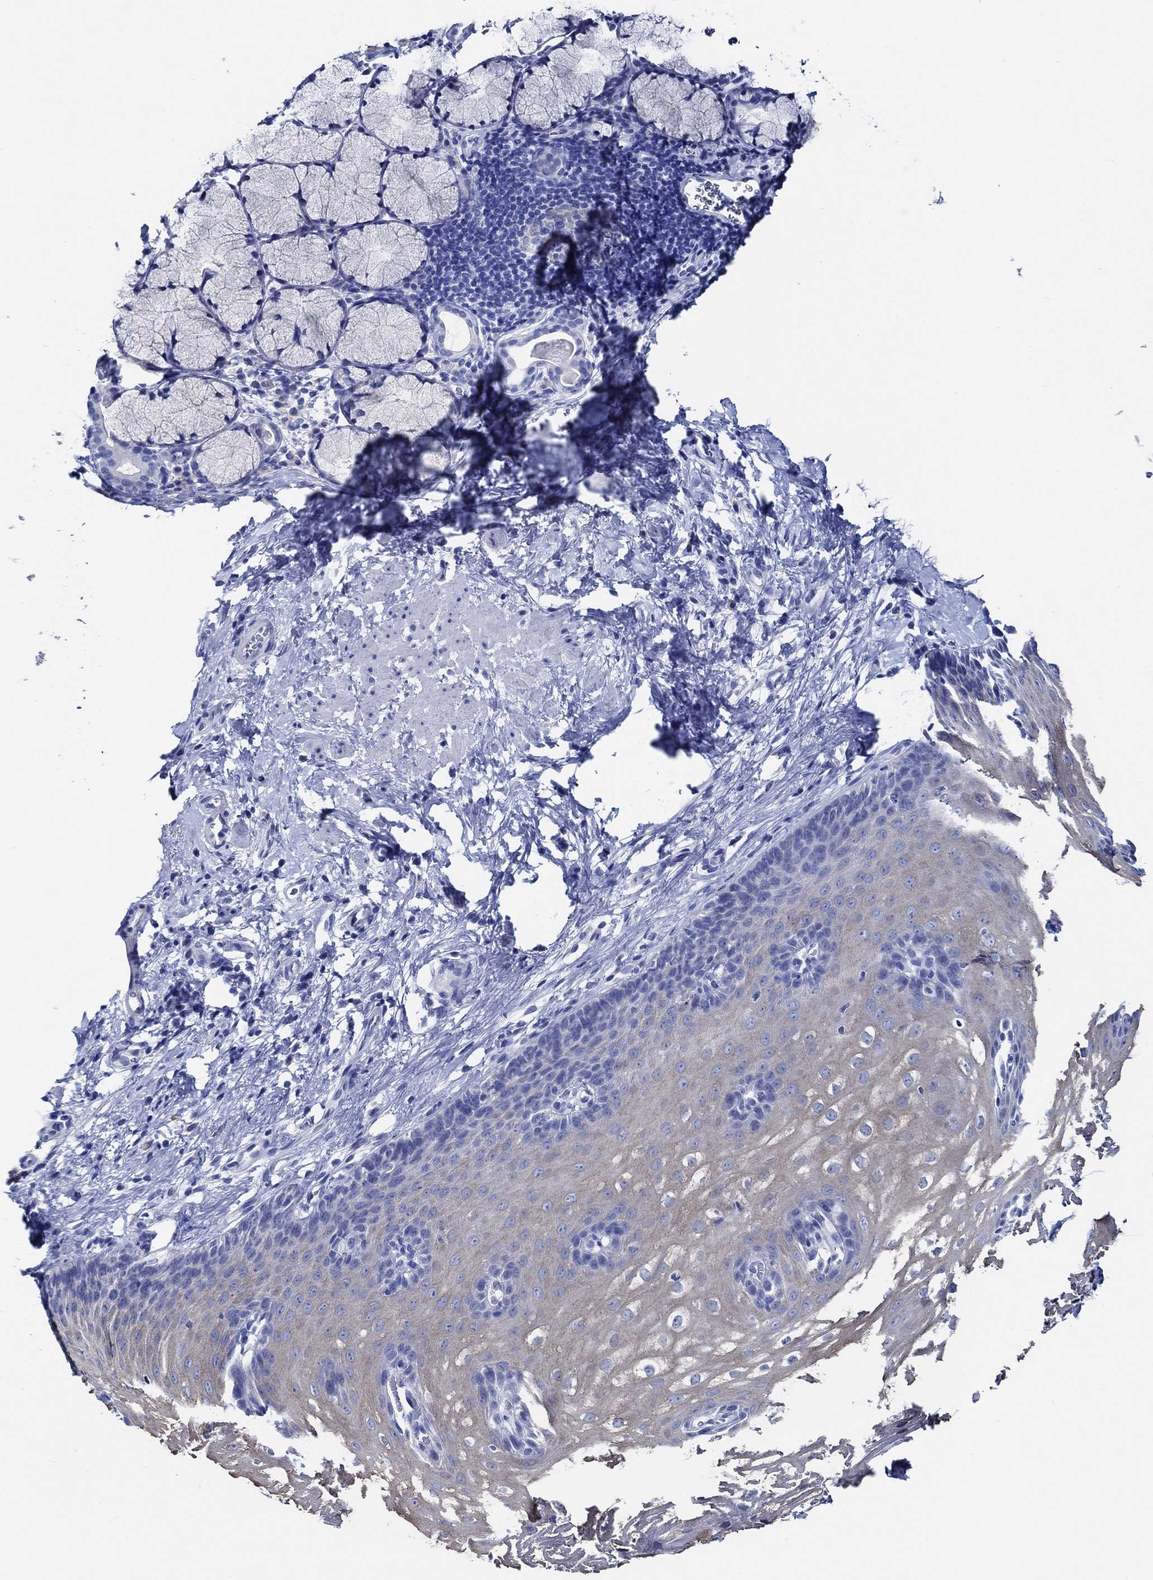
{"staining": {"intensity": "weak", "quantity": "<25%", "location": "cytoplasmic/membranous"}, "tissue": "esophagus", "cell_type": "Squamous epithelial cells", "image_type": "normal", "snomed": [{"axis": "morphology", "description": "Normal tissue, NOS"}, {"axis": "topography", "description": "Esophagus"}], "caption": "The photomicrograph displays no staining of squamous epithelial cells in normal esophagus.", "gene": "WDR62", "patient": {"sex": "male", "age": 64}}